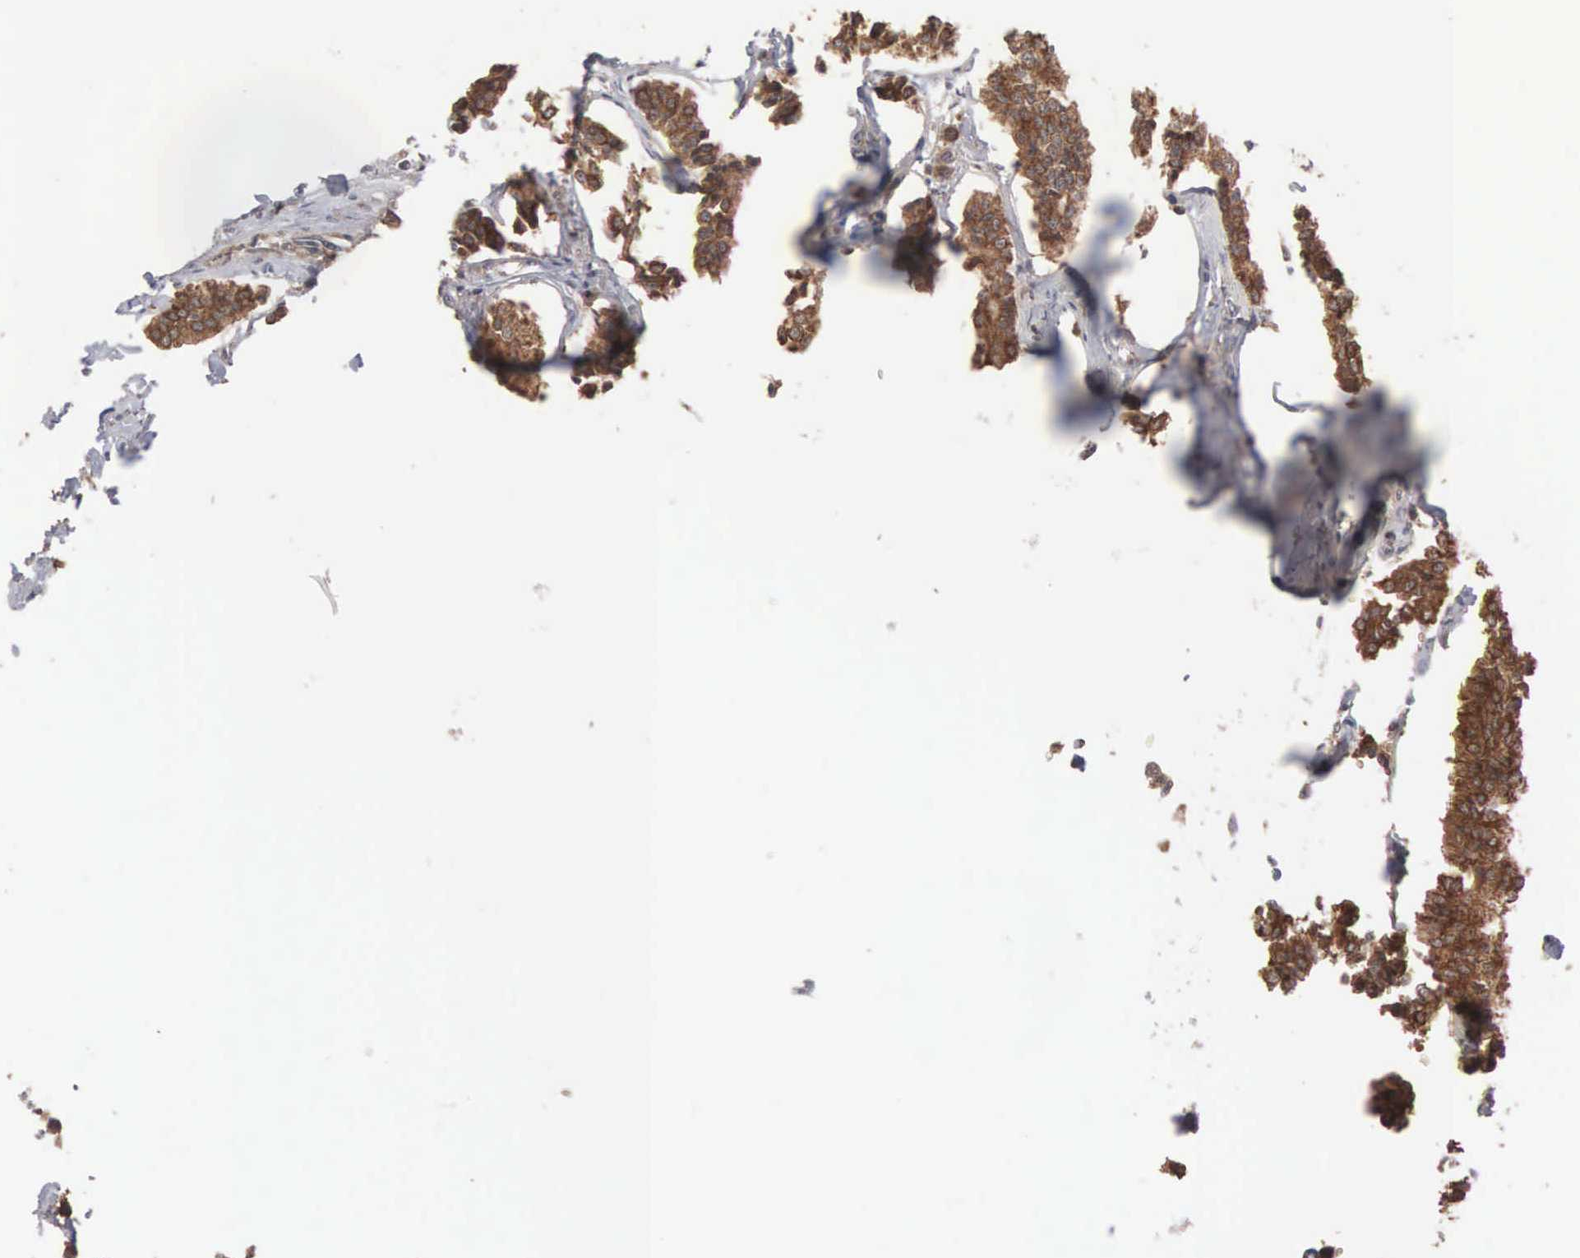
{"staining": {"intensity": "strong", "quantity": ">75%", "location": "cytoplasmic/membranous"}, "tissue": "carcinoid", "cell_type": "Tumor cells", "image_type": "cancer", "snomed": [{"axis": "morphology", "description": "Carcinoid, malignant, NOS"}, {"axis": "topography", "description": "Small intestine"}], "caption": "High-magnification brightfield microscopy of malignant carcinoid stained with DAB (3,3'-diaminobenzidine) (brown) and counterstained with hematoxylin (blue). tumor cells exhibit strong cytoplasmic/membranous staining is appreciated in about>75% of cells.", "gene": "INF2", "patient": {"sex": "male", "age": 63}}